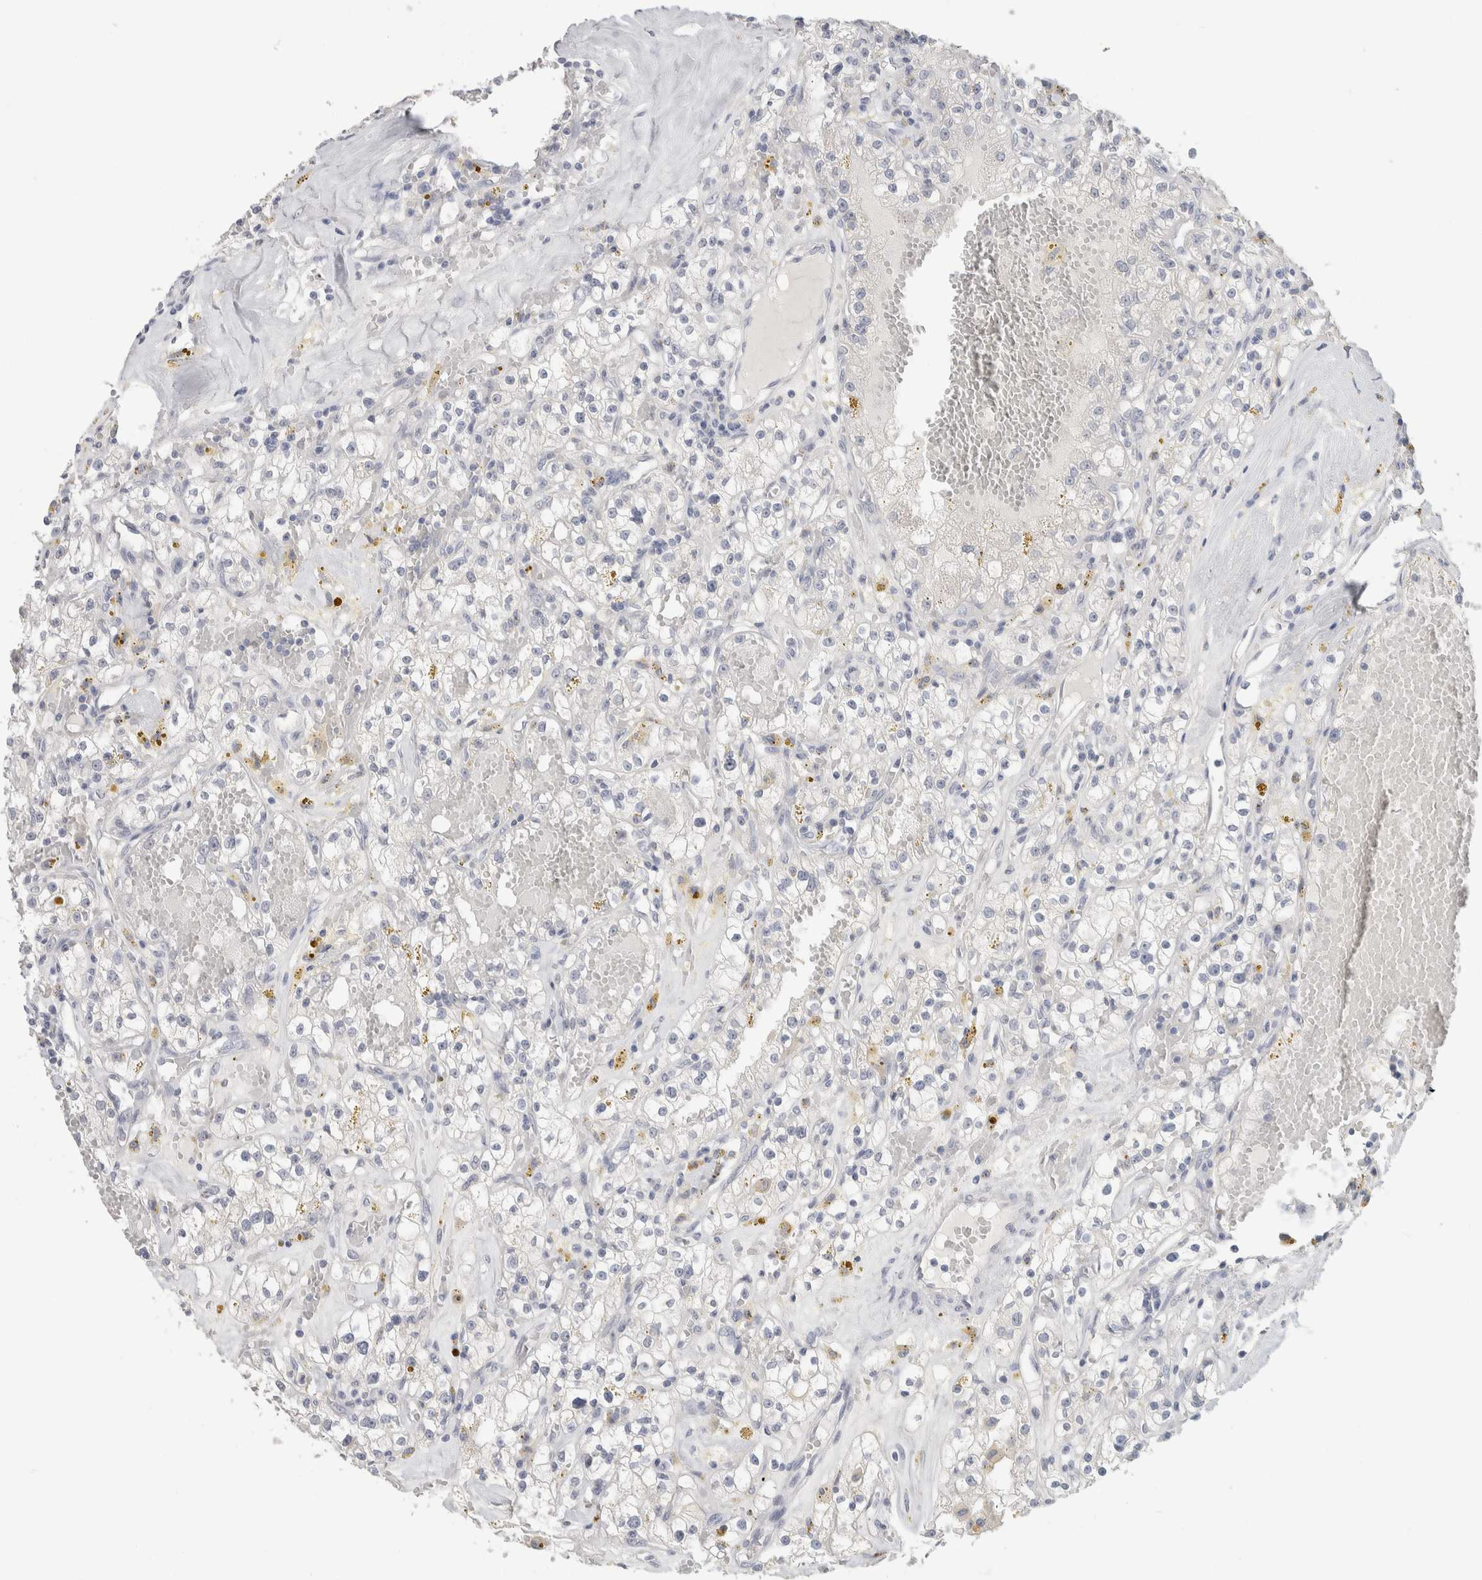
{"staining": {"intensity": "negative", "quantity": "none", "location": "none"}, "tissue": "renal cancer", "cell_type": "Tumor cells", "image_type": "cancer", "snomed": [{"axis": "morphology", "description": "Adenocarcinoma, NOS"}, {"axis": "topography", "description": "Kidney"}], "caption": "This is an immunohistochemistry photomicrograph of renal cancer (adenocarcinoma). There is no positivity in tumor cells.", "gene": "SLC6A1", "patient": {"sex": "male", "age": 56}}